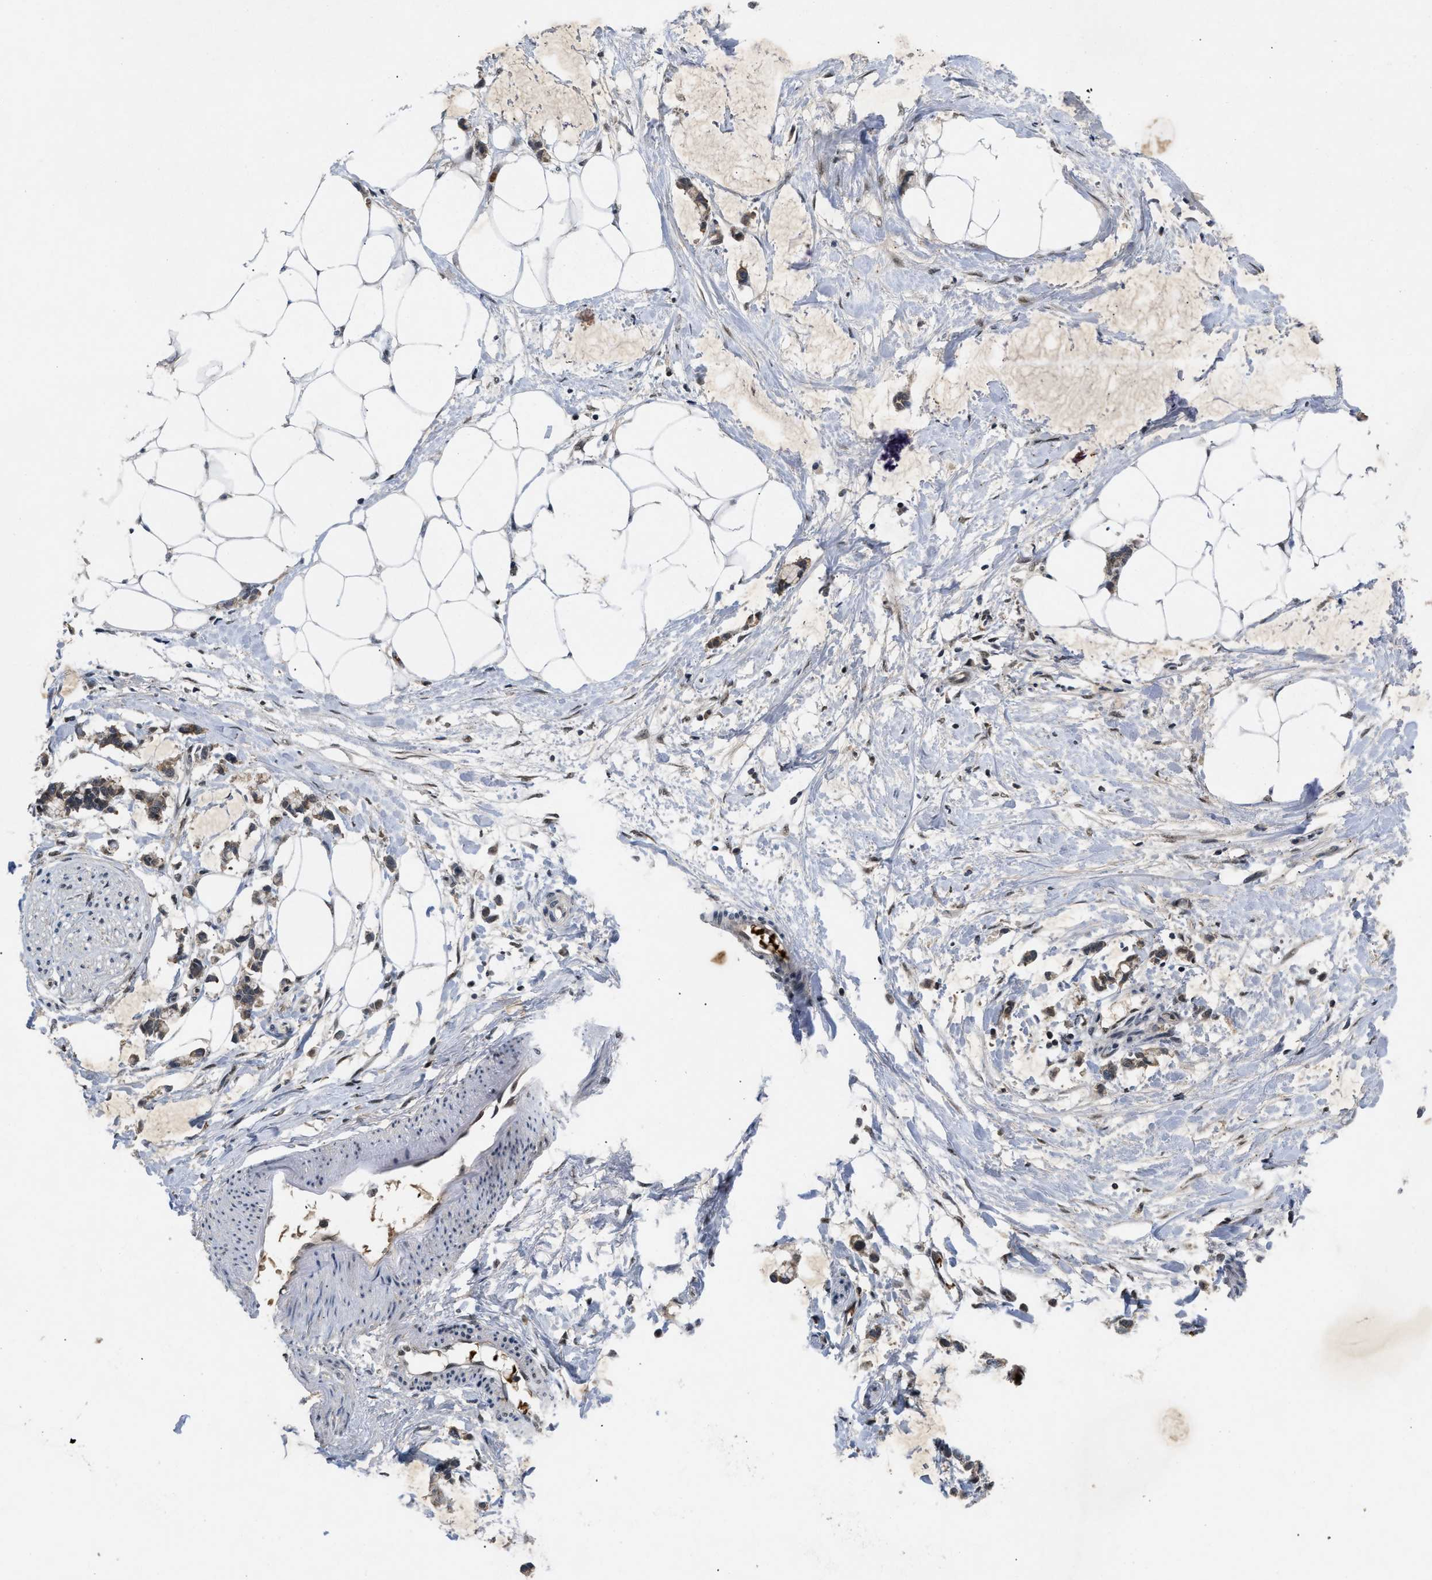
{"staining": {"intensity": "weak", "quantity": ">75%", "location": "nuclear"}, "tissue": "adipose tissue", "cell_type": "Adipocytes", "image_type": "normal", "snomed": [{"axis": "morphology", "description": "Normal tissue, NOS"}, {"axis": "morphology", "description": "Adenocarcinoma, NOS"}, {"axis": "topography", "description": "Colon"}, {"axis": "topography", "description": "Peripheral nerve tissue"}], "caption": "Protein analysis of unremarkable adipose tissue exhibits weak nuclear staining in about >75% of adipocytes.", "gene": "ZNF346", "patient": {"sex": "male", "age": 14}}